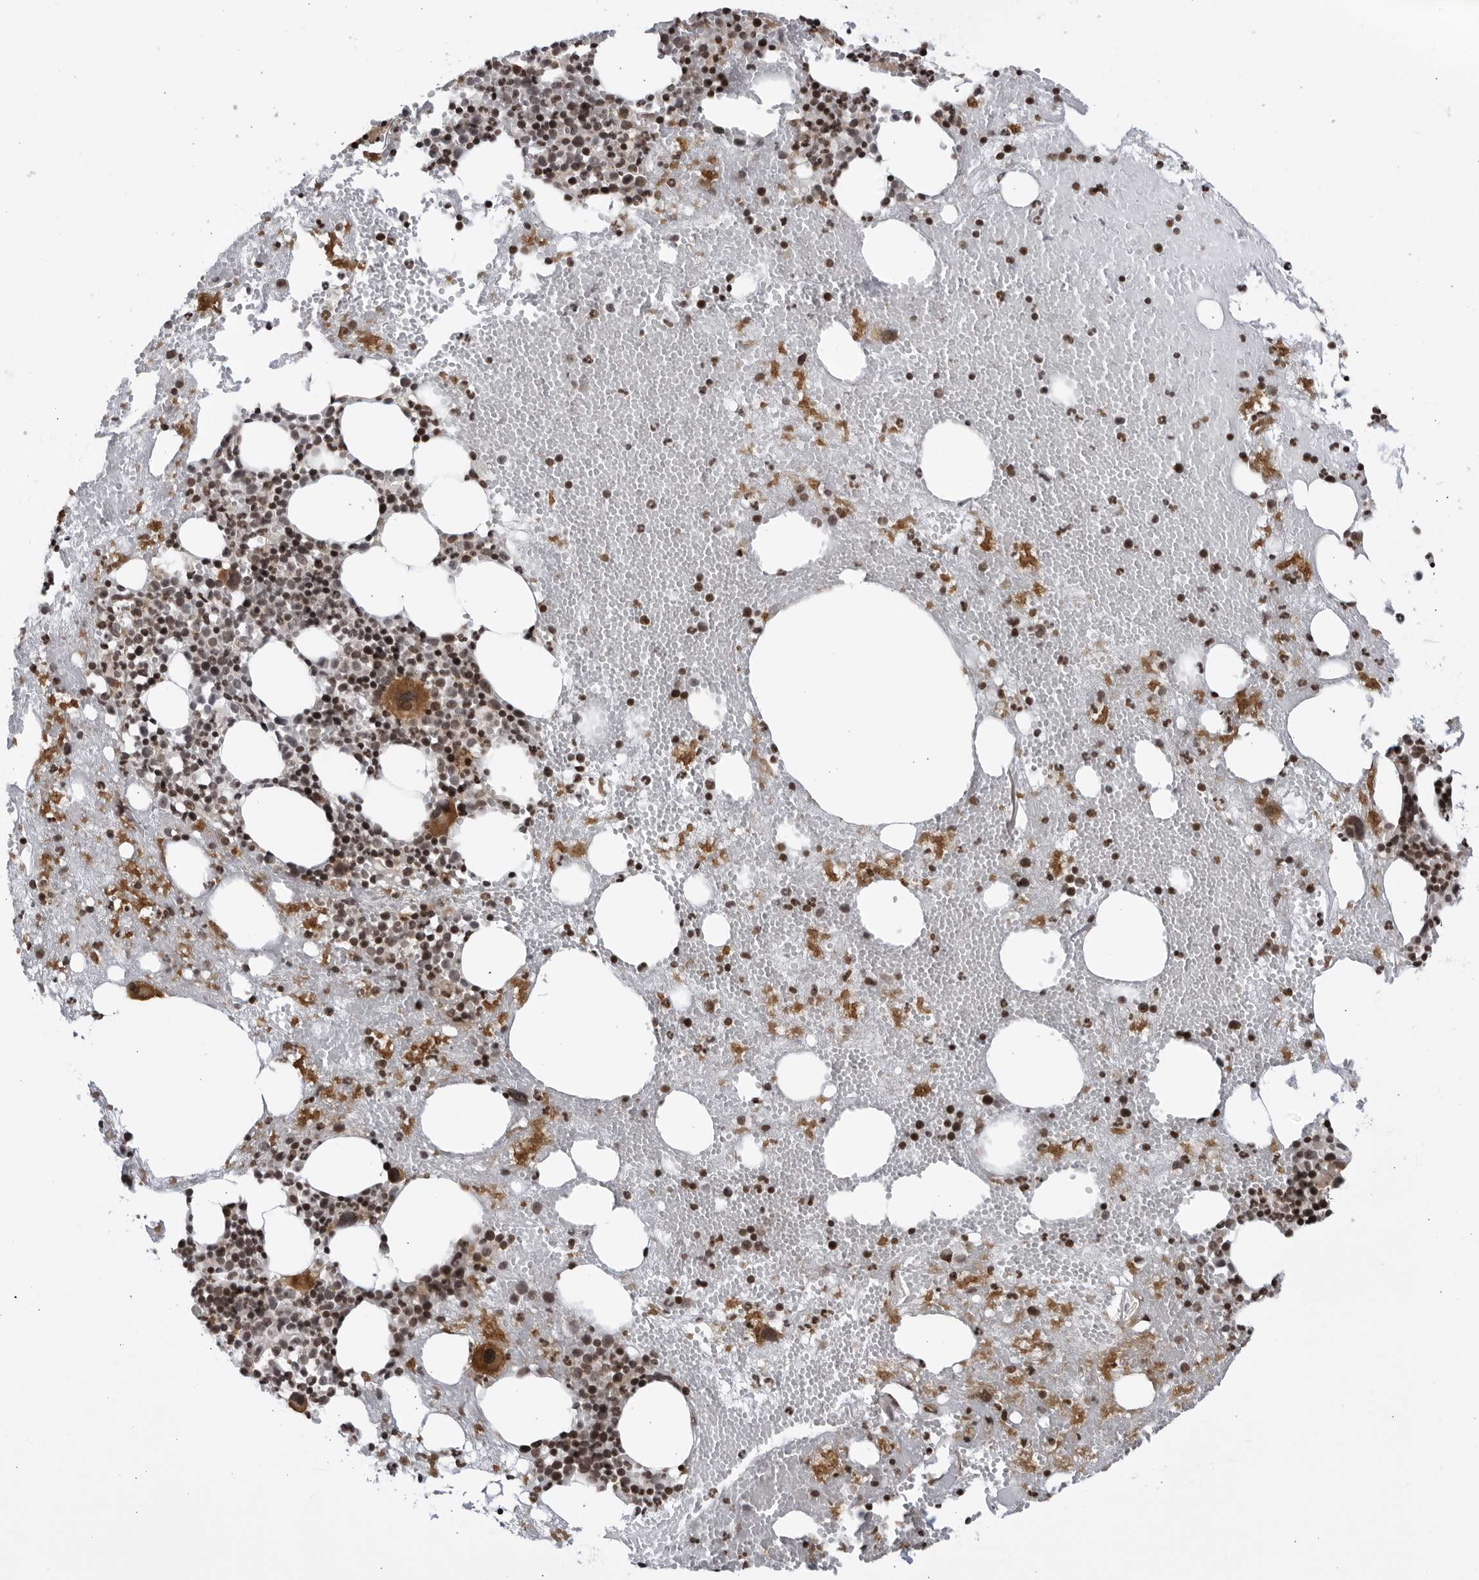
{"staining": {"intensity": "strong", "quantity": ">75%", "location": "nuclear"}, "tissue": "bone marrow", "cell_type": "Hematopoietic cells", "image_type": "normal", "snomed": [{"axis": "morphology", "description": "Normal tissue, NOS"}, {"axis": "morphology", "description": "Inflammation, NOS"}, {"axis": "topography", "description": "Bone marrow"}], "caption": "Bone marrow was stained to show a protein in brown. There is high levels of strong nuclear expression in about >75% of hematopoietic cells. The staining is performed using DAB brown chromogen to label protein expression. The nuclei are counter-stained blue using hematoxylin.", "gene": "DTL", "patient": {"sex": "female", "age": 48}}